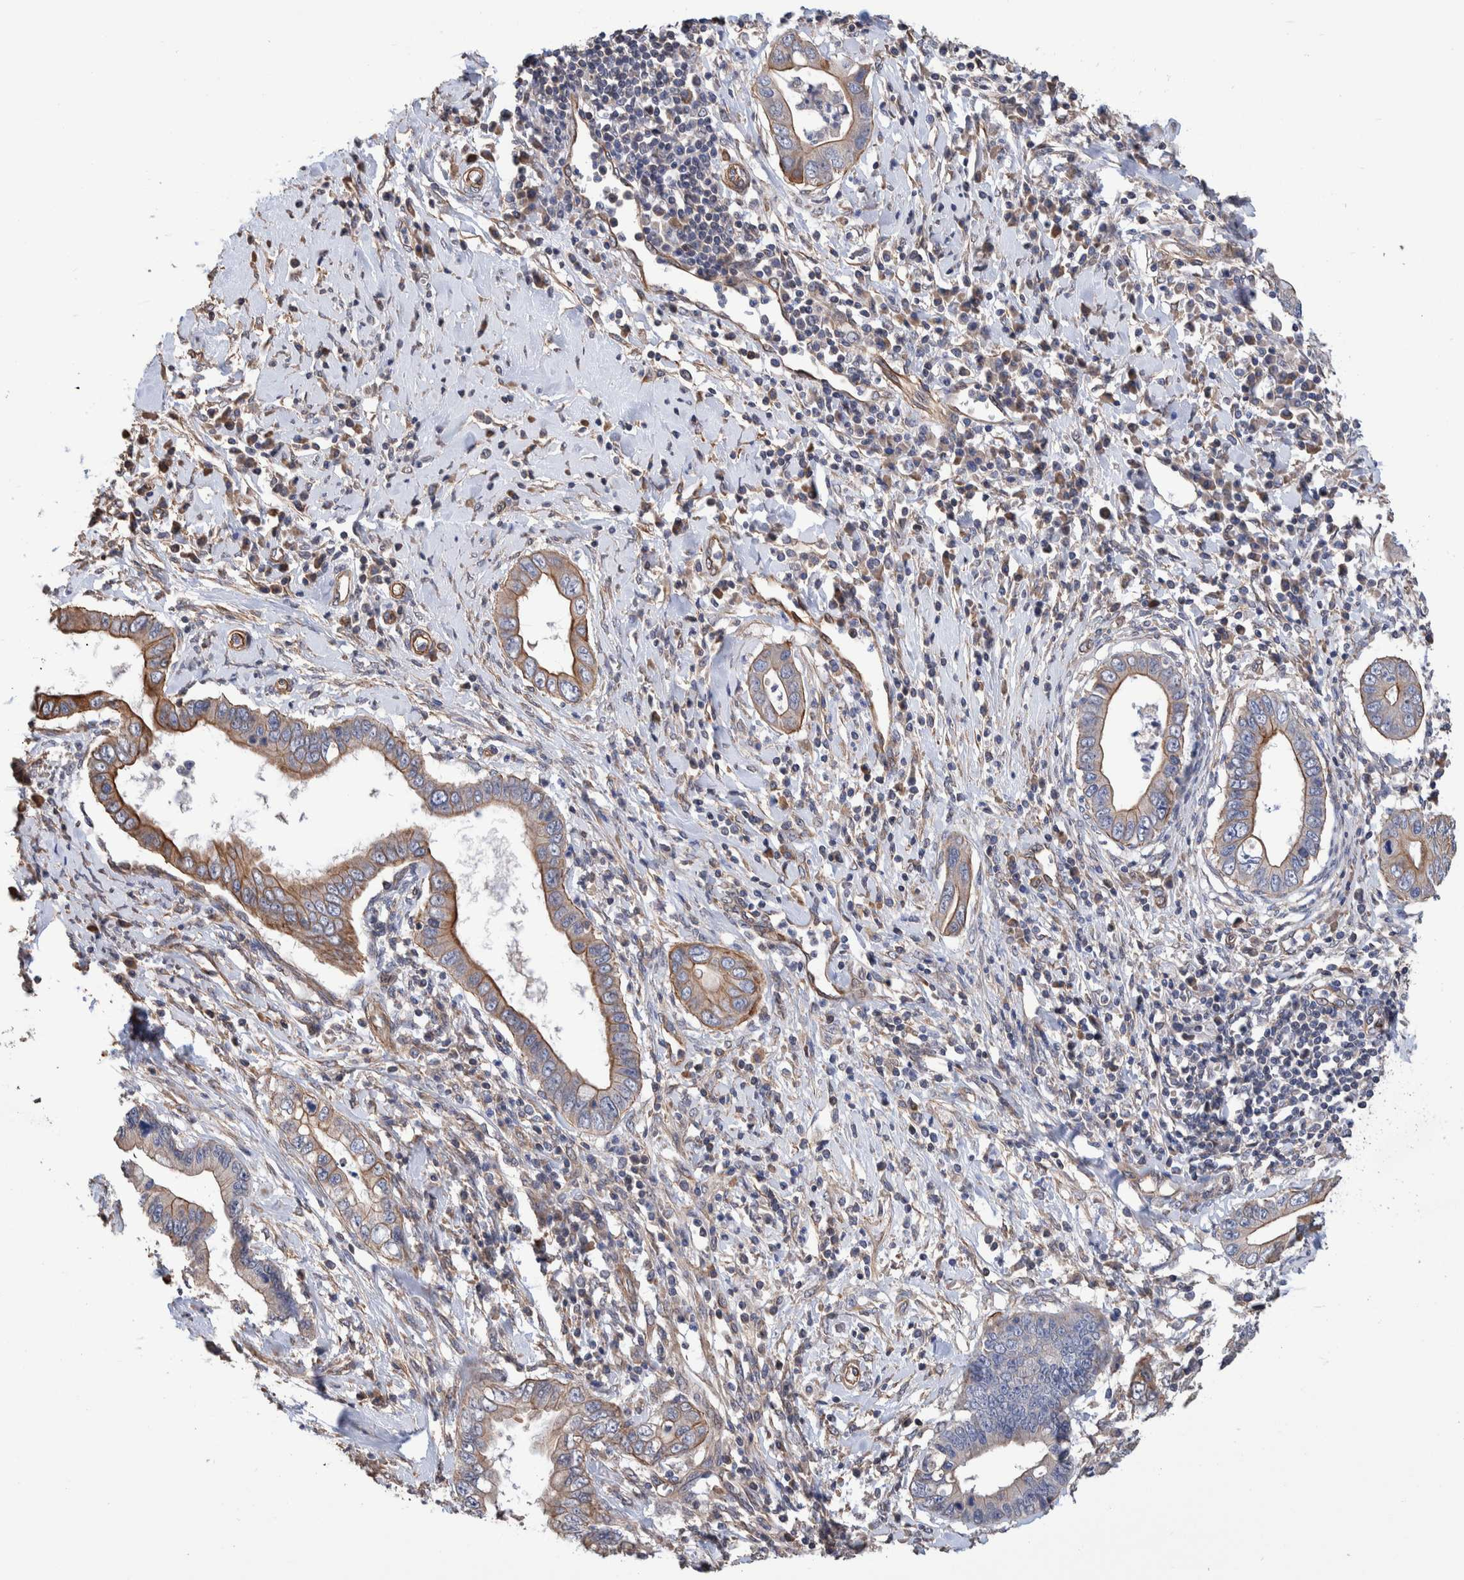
{"staining": {"intensity": "moderate", "quantity": "<25%", "location": "cytoplasmic/membranous"}, "tissue": "cervical cancer", "cell_type": "Tumor cells", "image_type": "cancer", "snomed": [{"axis": "morphology", "description": "Adenocarcinoma, NOS"}, {"axis": "topography", "description": "Cervix"}], "caption": "Immunohistochemical staining of human cervical cancer displays moderate cytoplasmic/membranous protein positivity in approximately <25% of tumor cells. The protein of interest is shown in brown color, while the nuclei are stained blue.", "gene": "SLC45A4", "patient": {"sex": "female", "age": 44}}